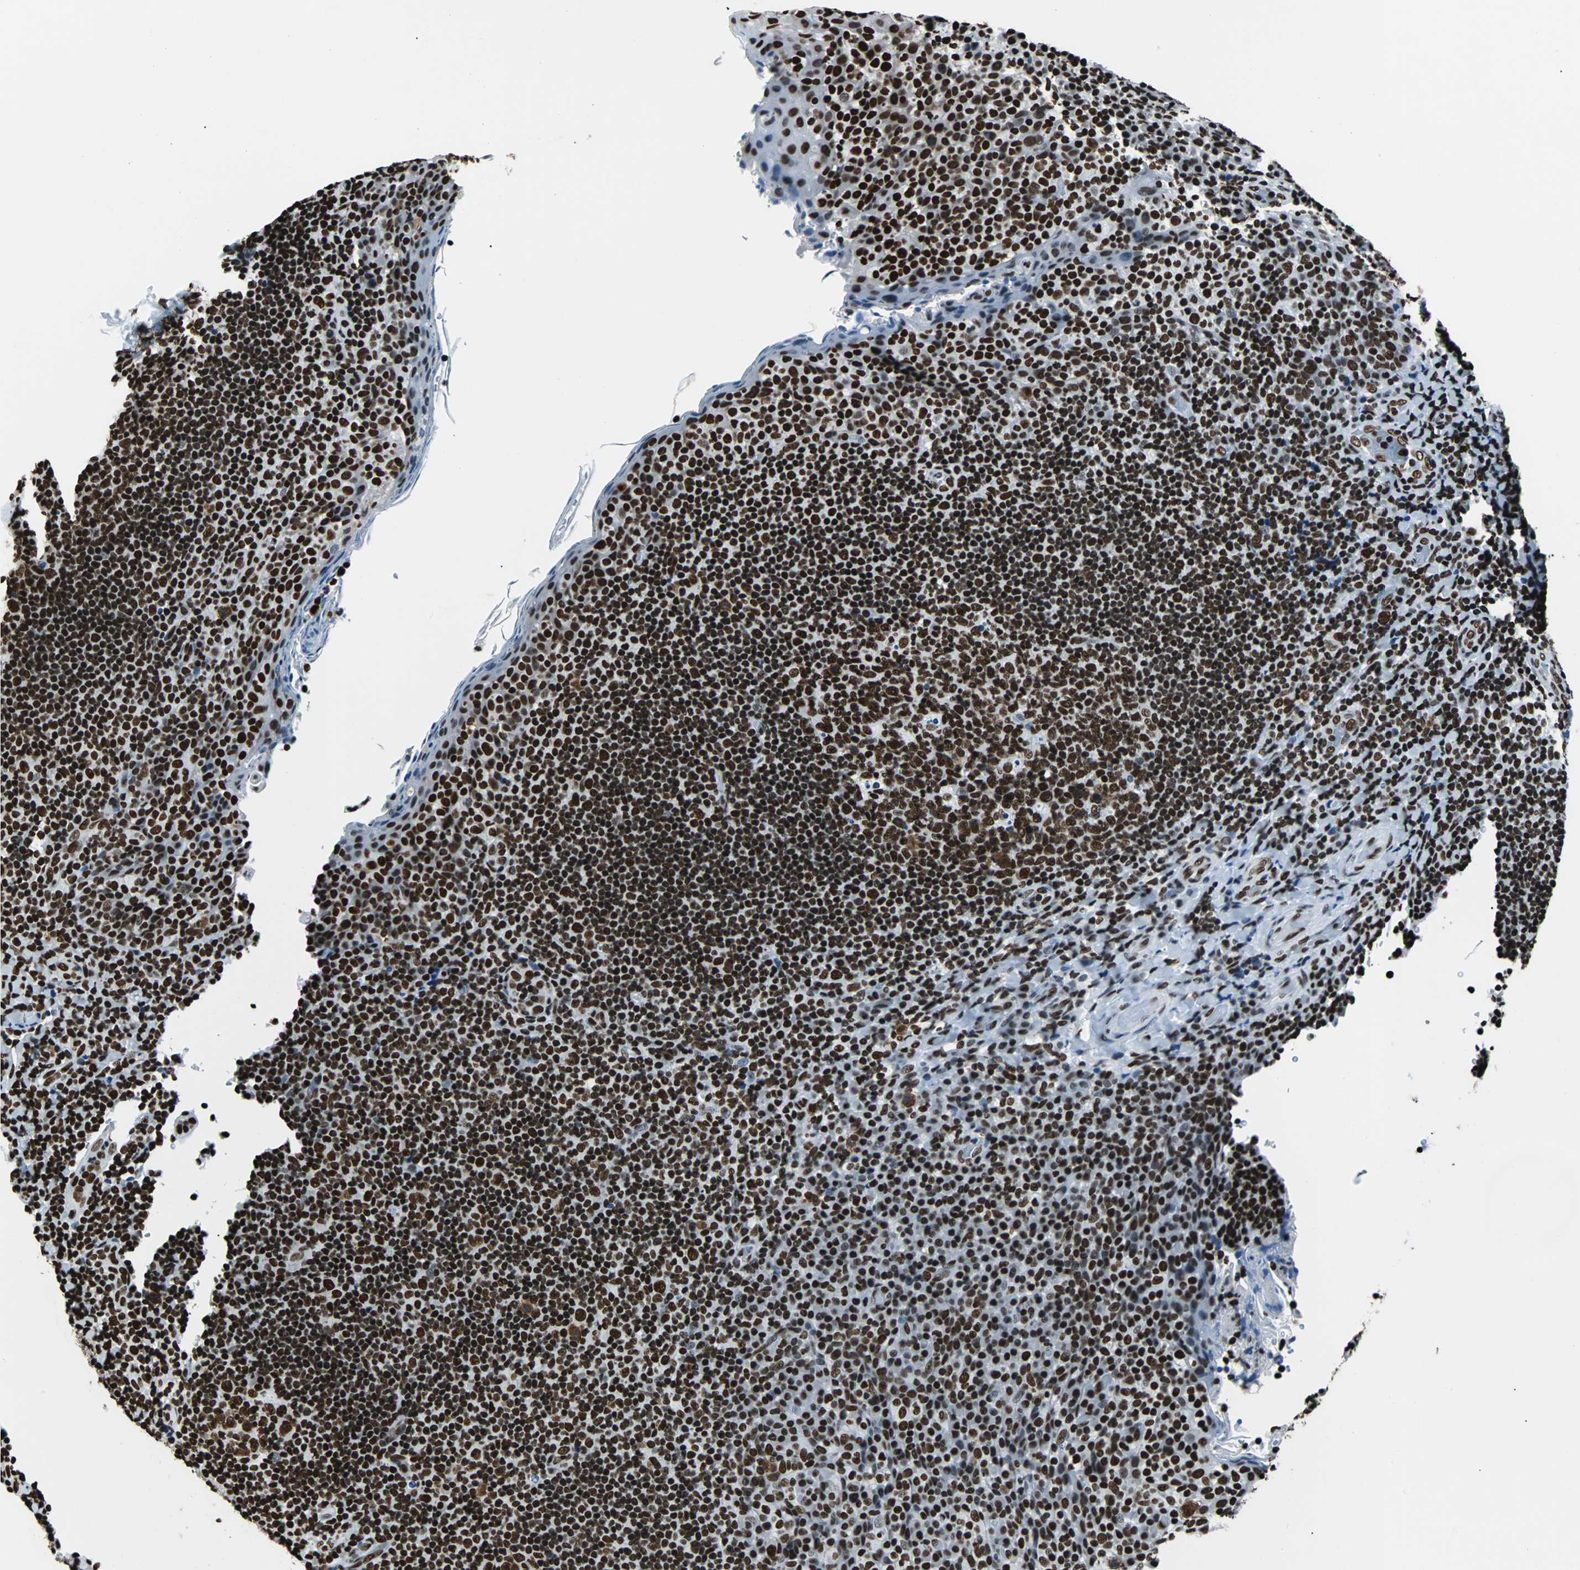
{"staining": {"intensity": "strong", "quantity": ">75%", "location": "nuclear"}, "tissue": "tonsil", "cell_type": "Germinal center cells", "image_type": "normal", "snomed": [{"axis": "morphology", "description": "Normal tissue, NOS"}, {"axis": "topography", "description": "Tonsil"}], "caption": "There is high levels of strong nuclear positivity in germinal center cells of normal tonsil, as demonstrated by immunohistochemical staining (brown color).", "gene": "FUBP1", "patient": {"sex": "male", "age": 17}}